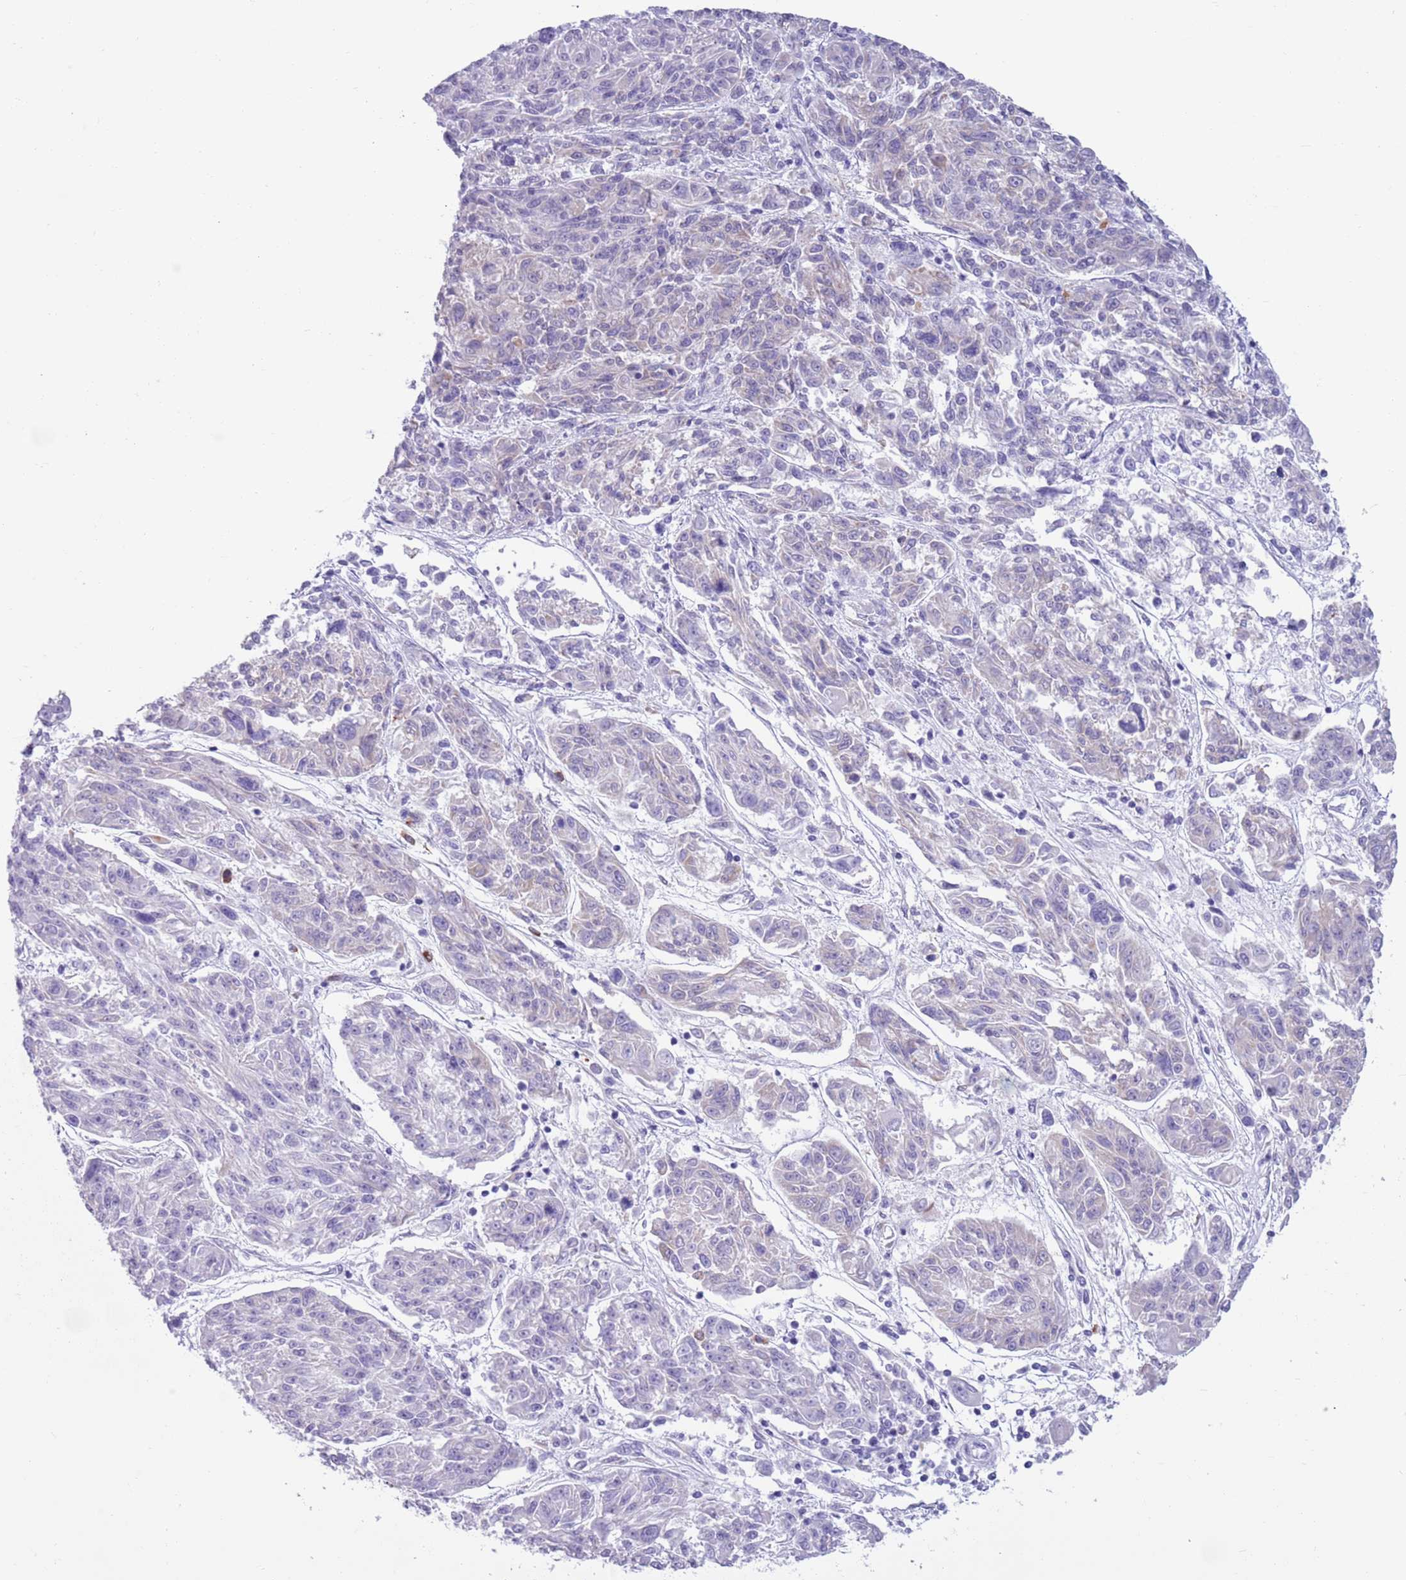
{"staining": {"intensity": "negative", "quantity": "none", "location": "none"}, "tissue": "melanoma", "cell_type": "Tumor cells", "image_type": "cancer", "snomed": [{"axis": "morphology", "description": "Malignant melanoma, NOS"}, {"axis": "topography", "description": "Skin"}], "caption": "Human malignant melanoma stained for a protein using IHC demonstrates no positivity in tumor cells.", "gene": "LY6G5B", "patient": {"sex": "male", "age": 53}}